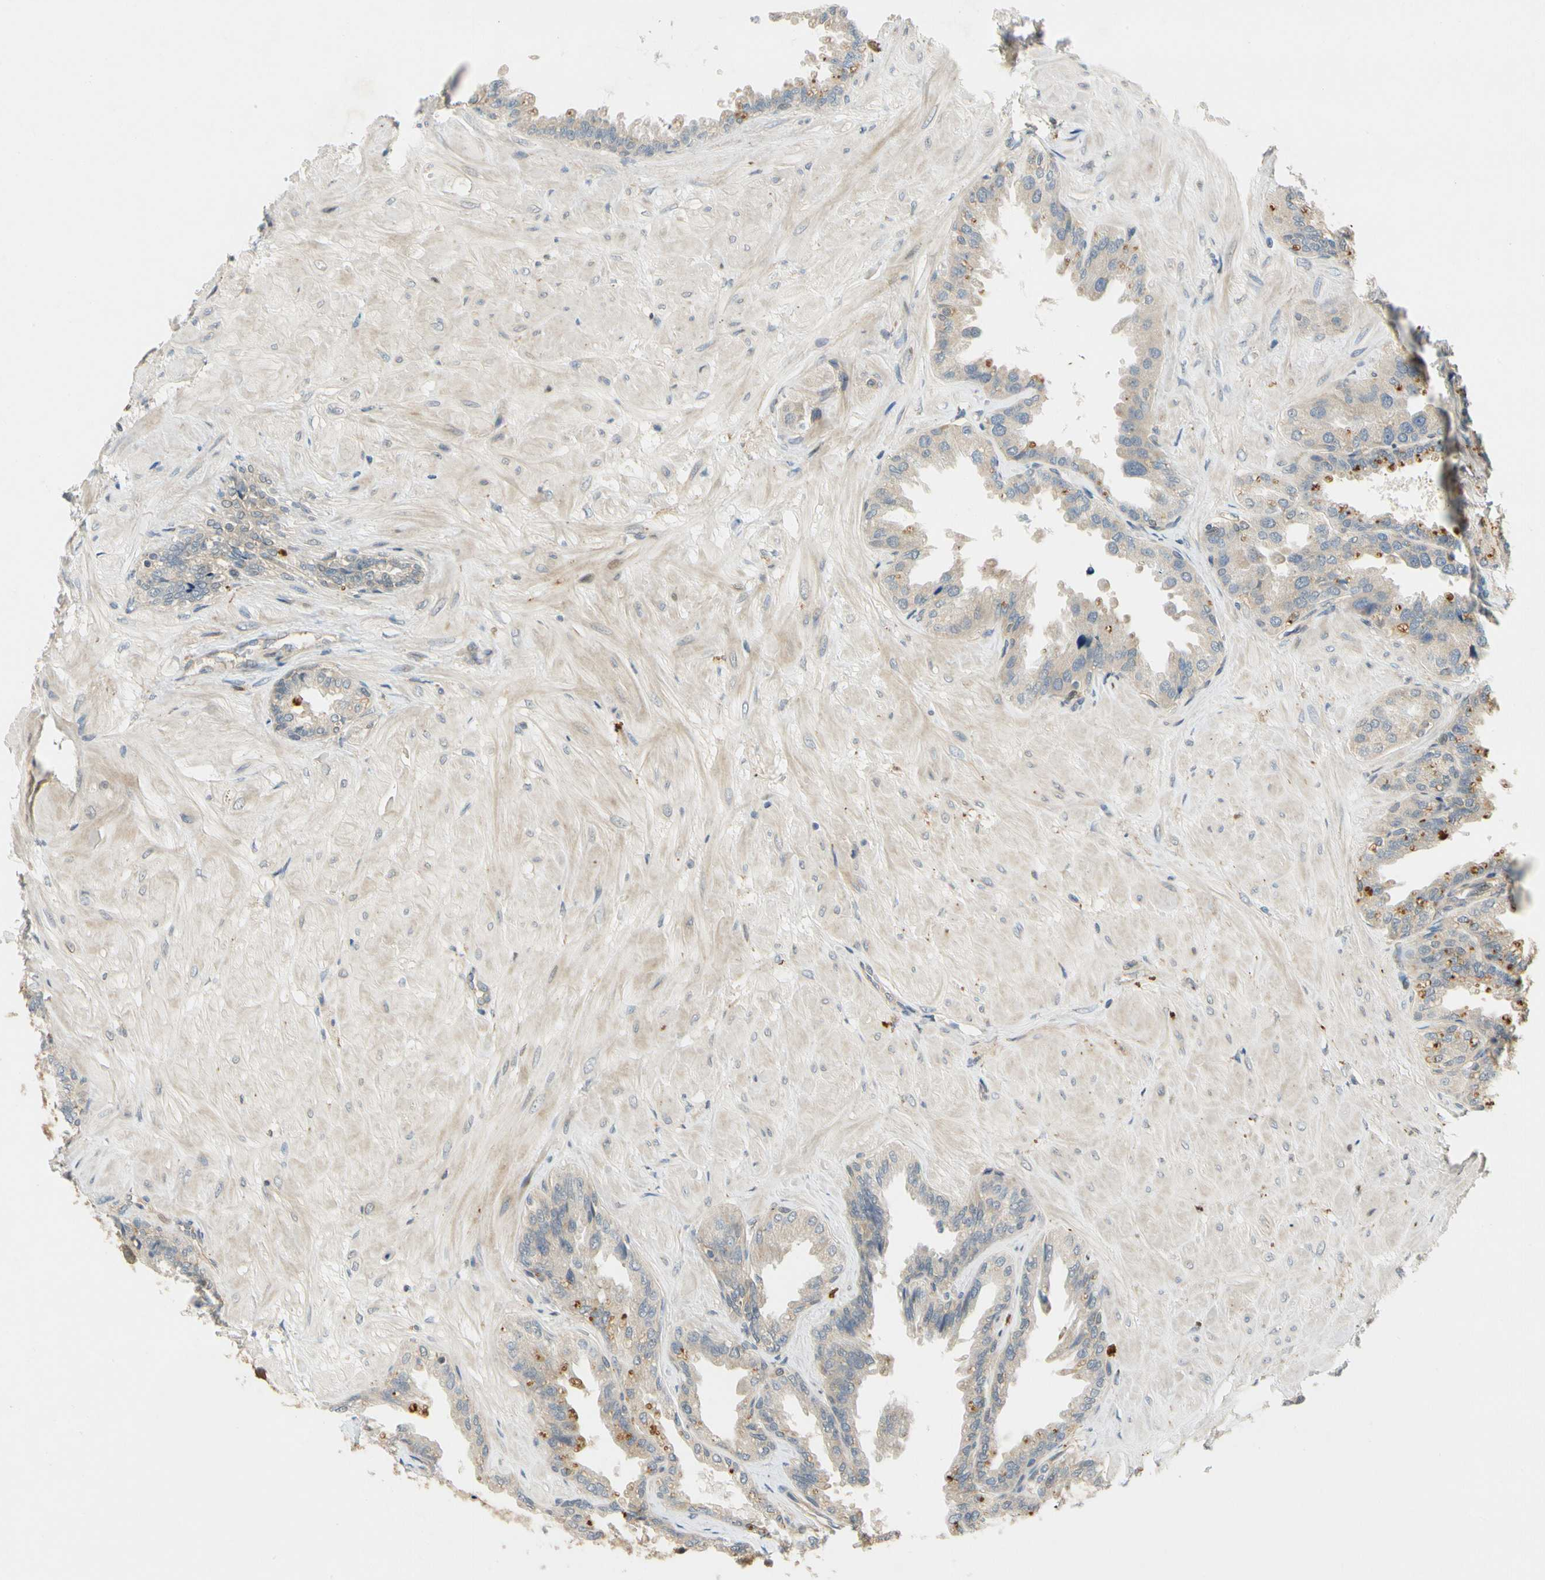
{"staining": {"intensity": "moderate", "quantity": "25%-75%", "location": "cytoplasmic/membranous"}, "tissue": "seminal vesicle", "cell_type": "Glandular cells", "image_type": "normal", "snomed": [{"axis": "morphology", "description": "Normal tissue, NOS"}, {"axis": "topography", "description": "Seminal veicle"}], "caption": "DAB (3,3'-diaminobenzidine) immunohistochemical staining of normal human seminal vesicle shows moderate cytoplasmic/membranous protein expression in about 25%-75% of glandular cells.", "gene": "GATD1", "patient": {"sex": "male", "age": 46}}